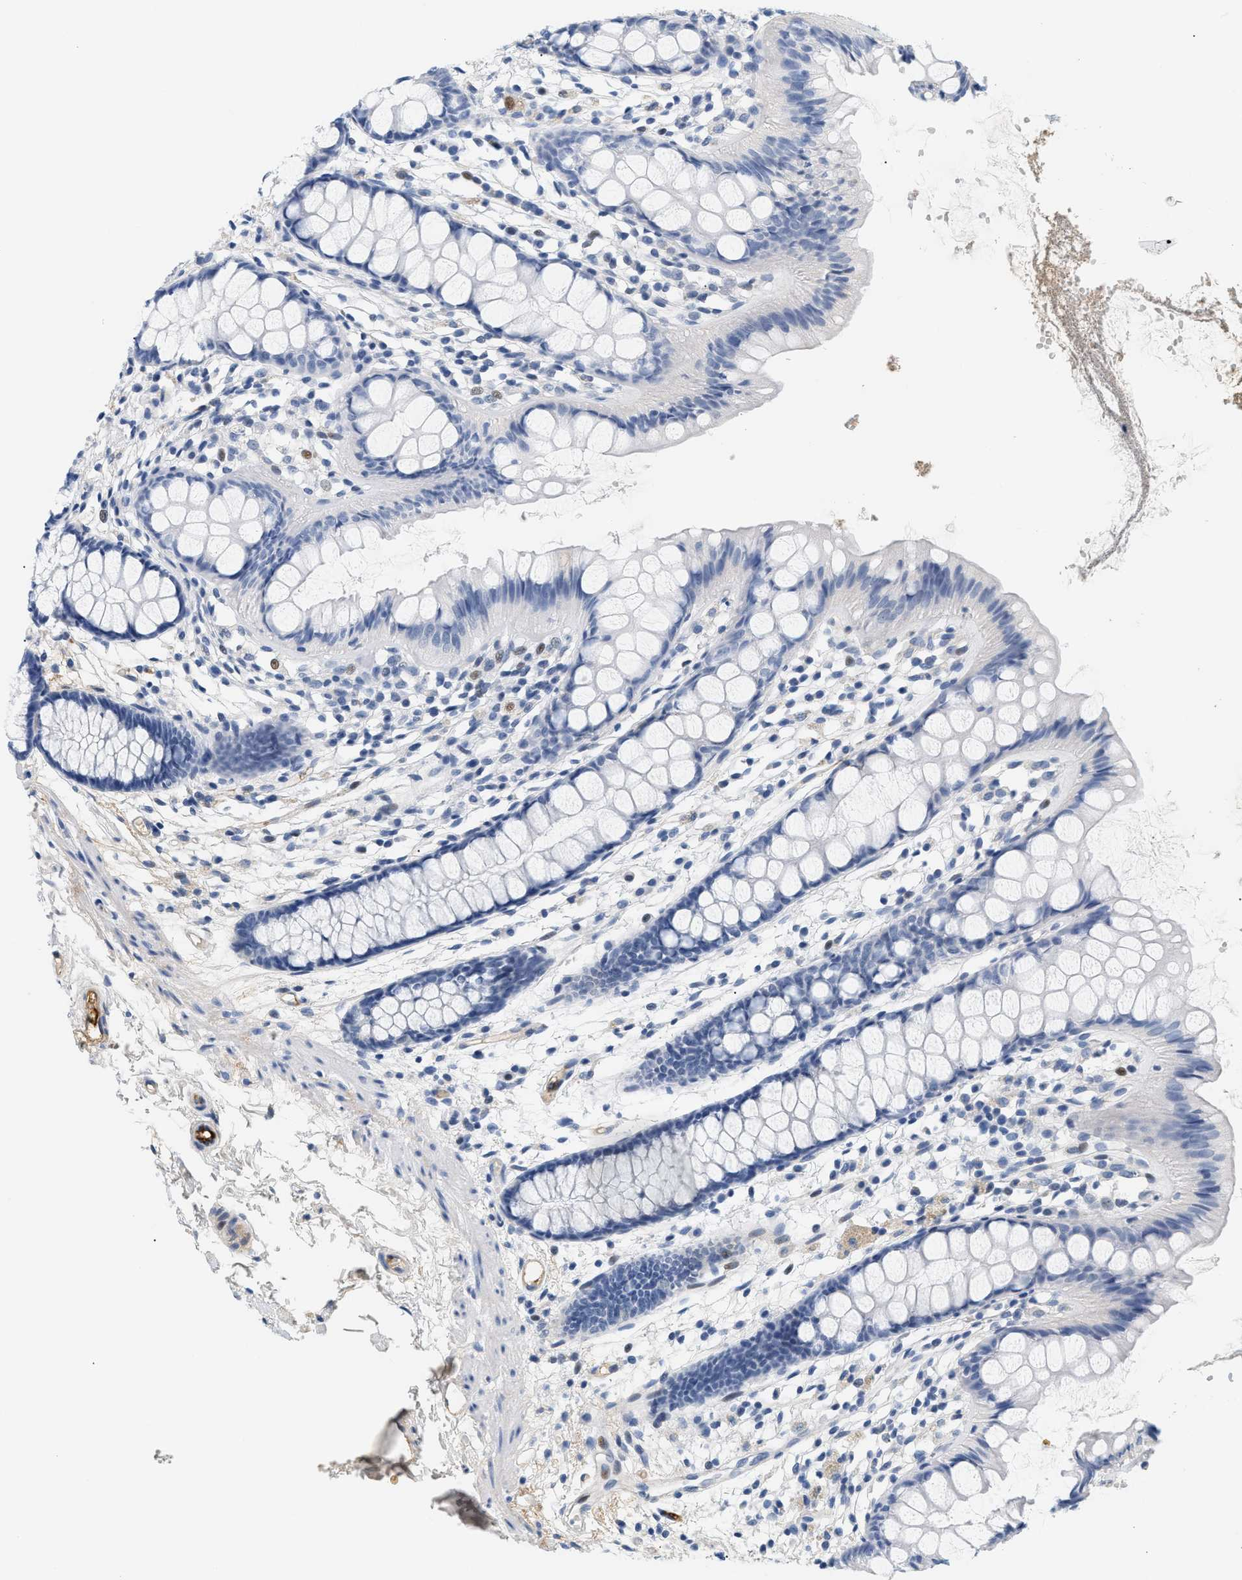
{"staining": {"intensity": "negative", "quantity": "none", "location": "none"}, "tissue": "rectum", "cell_type": "Glandular cells", "image_type": "normal", "snomed": [{"axis": "morphology", "description": "Normal tissue, NOS"}, {"axis": "topography", "description": "Rectum"}], "caption": "Histopathology image shows no significant protein staining in glandular cells of benign rectum.", "gene": "CFH", "patient": {"sex": "female", "age": 66}}